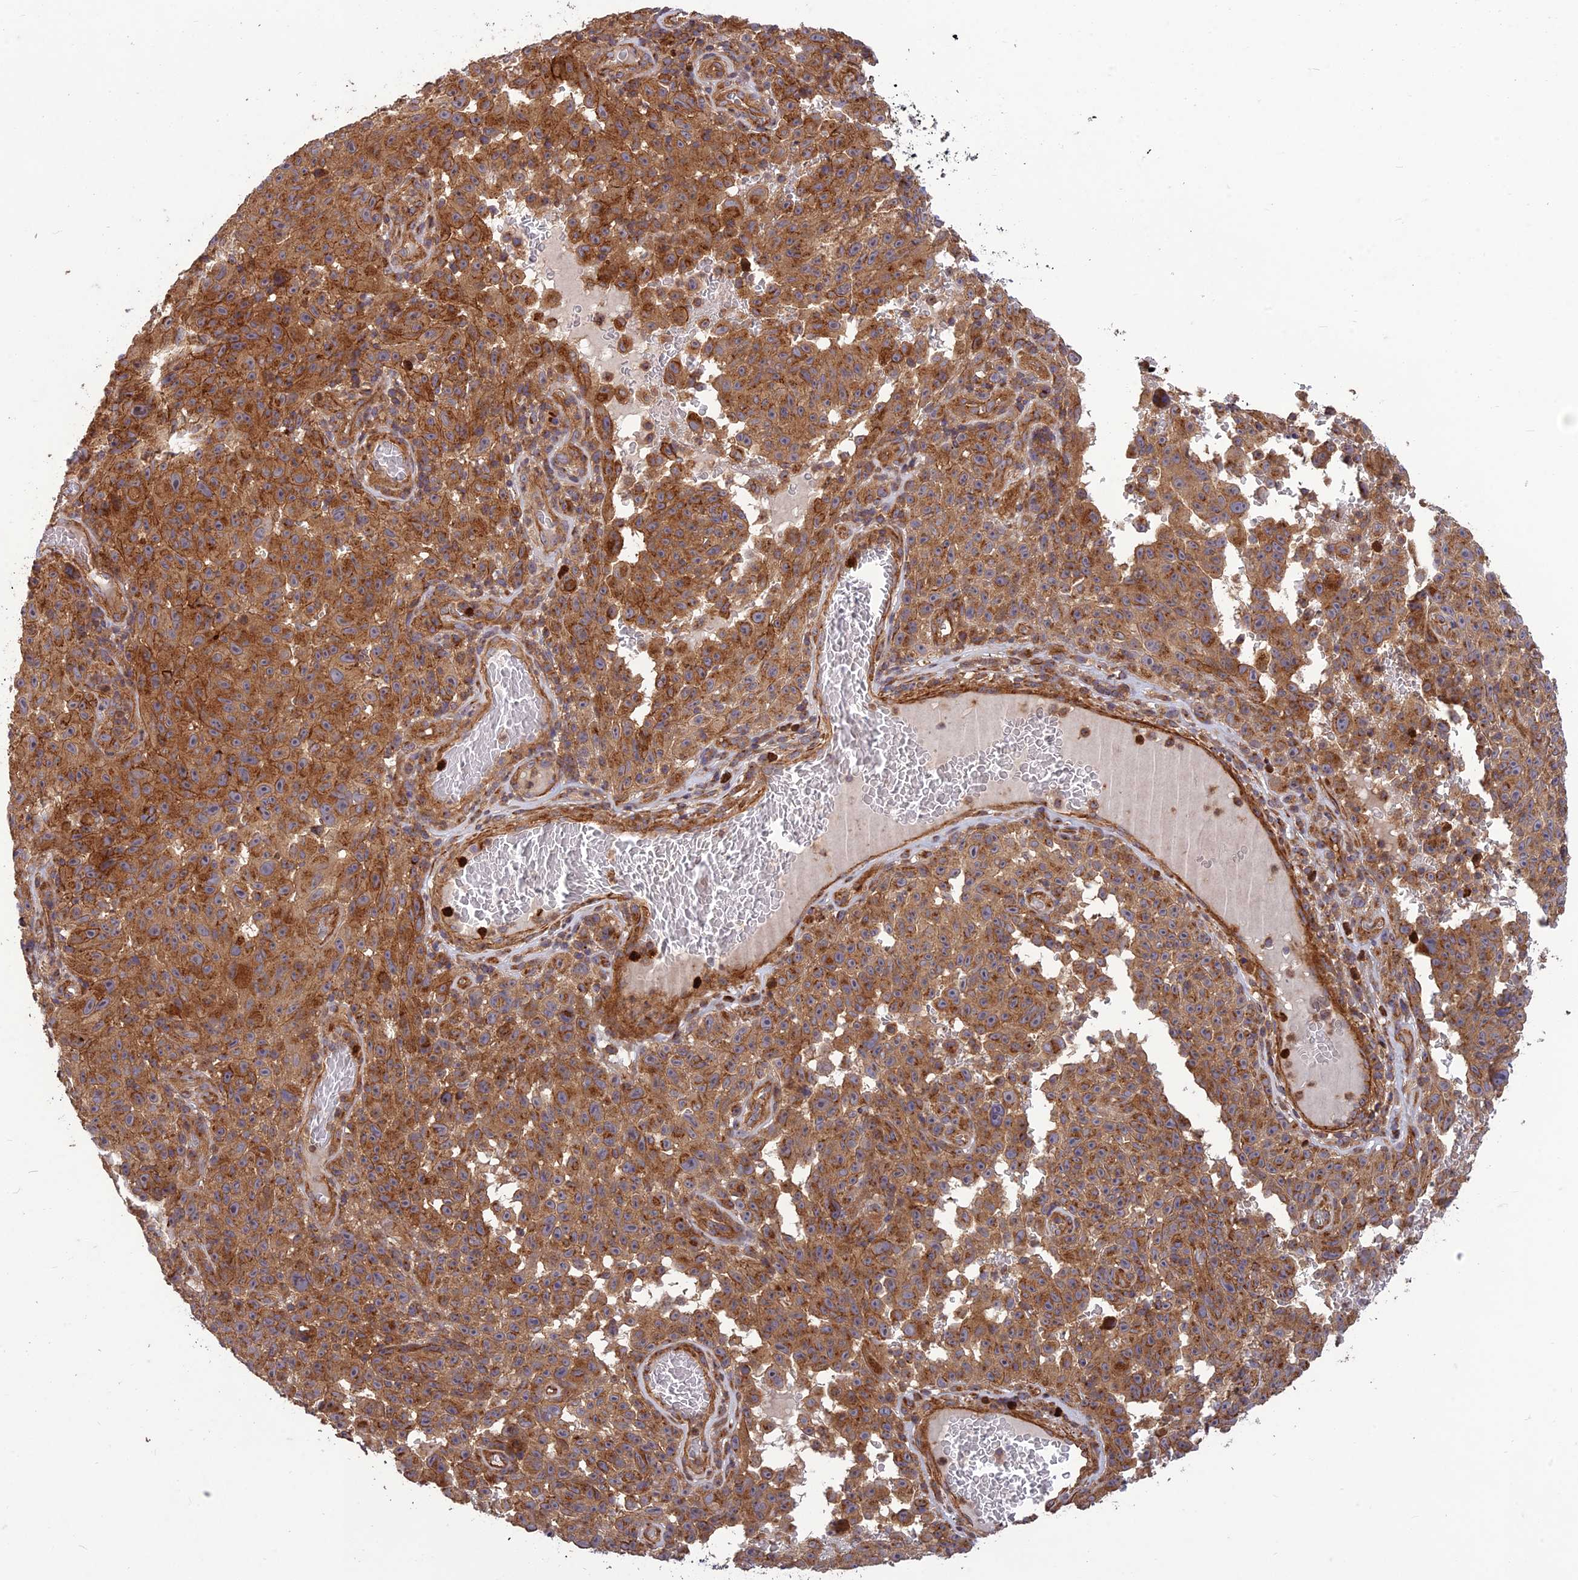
{"staining": {"intensity": "moderate", "quantity": ">75%", "location": "cytoplasmic/membranous"}, "tissue": "melanoma", "cell_type": "Tumor cells", "image_type": "cancer", "snomed": [{"axis": "morphology", "description": "Malignant melanoma, NOS"}, {"axis": "topography", "description": "Skin"}], "caption": "A high-resolution image shows immunohistochemistry (IHC) staining of malignant melanoma, which demonstrates moderate cytoplasmic/membranous expression in about >75% of tumor cells.", "gene": "TMEM131L", "patient": {"sex": "female", "age": 82}}